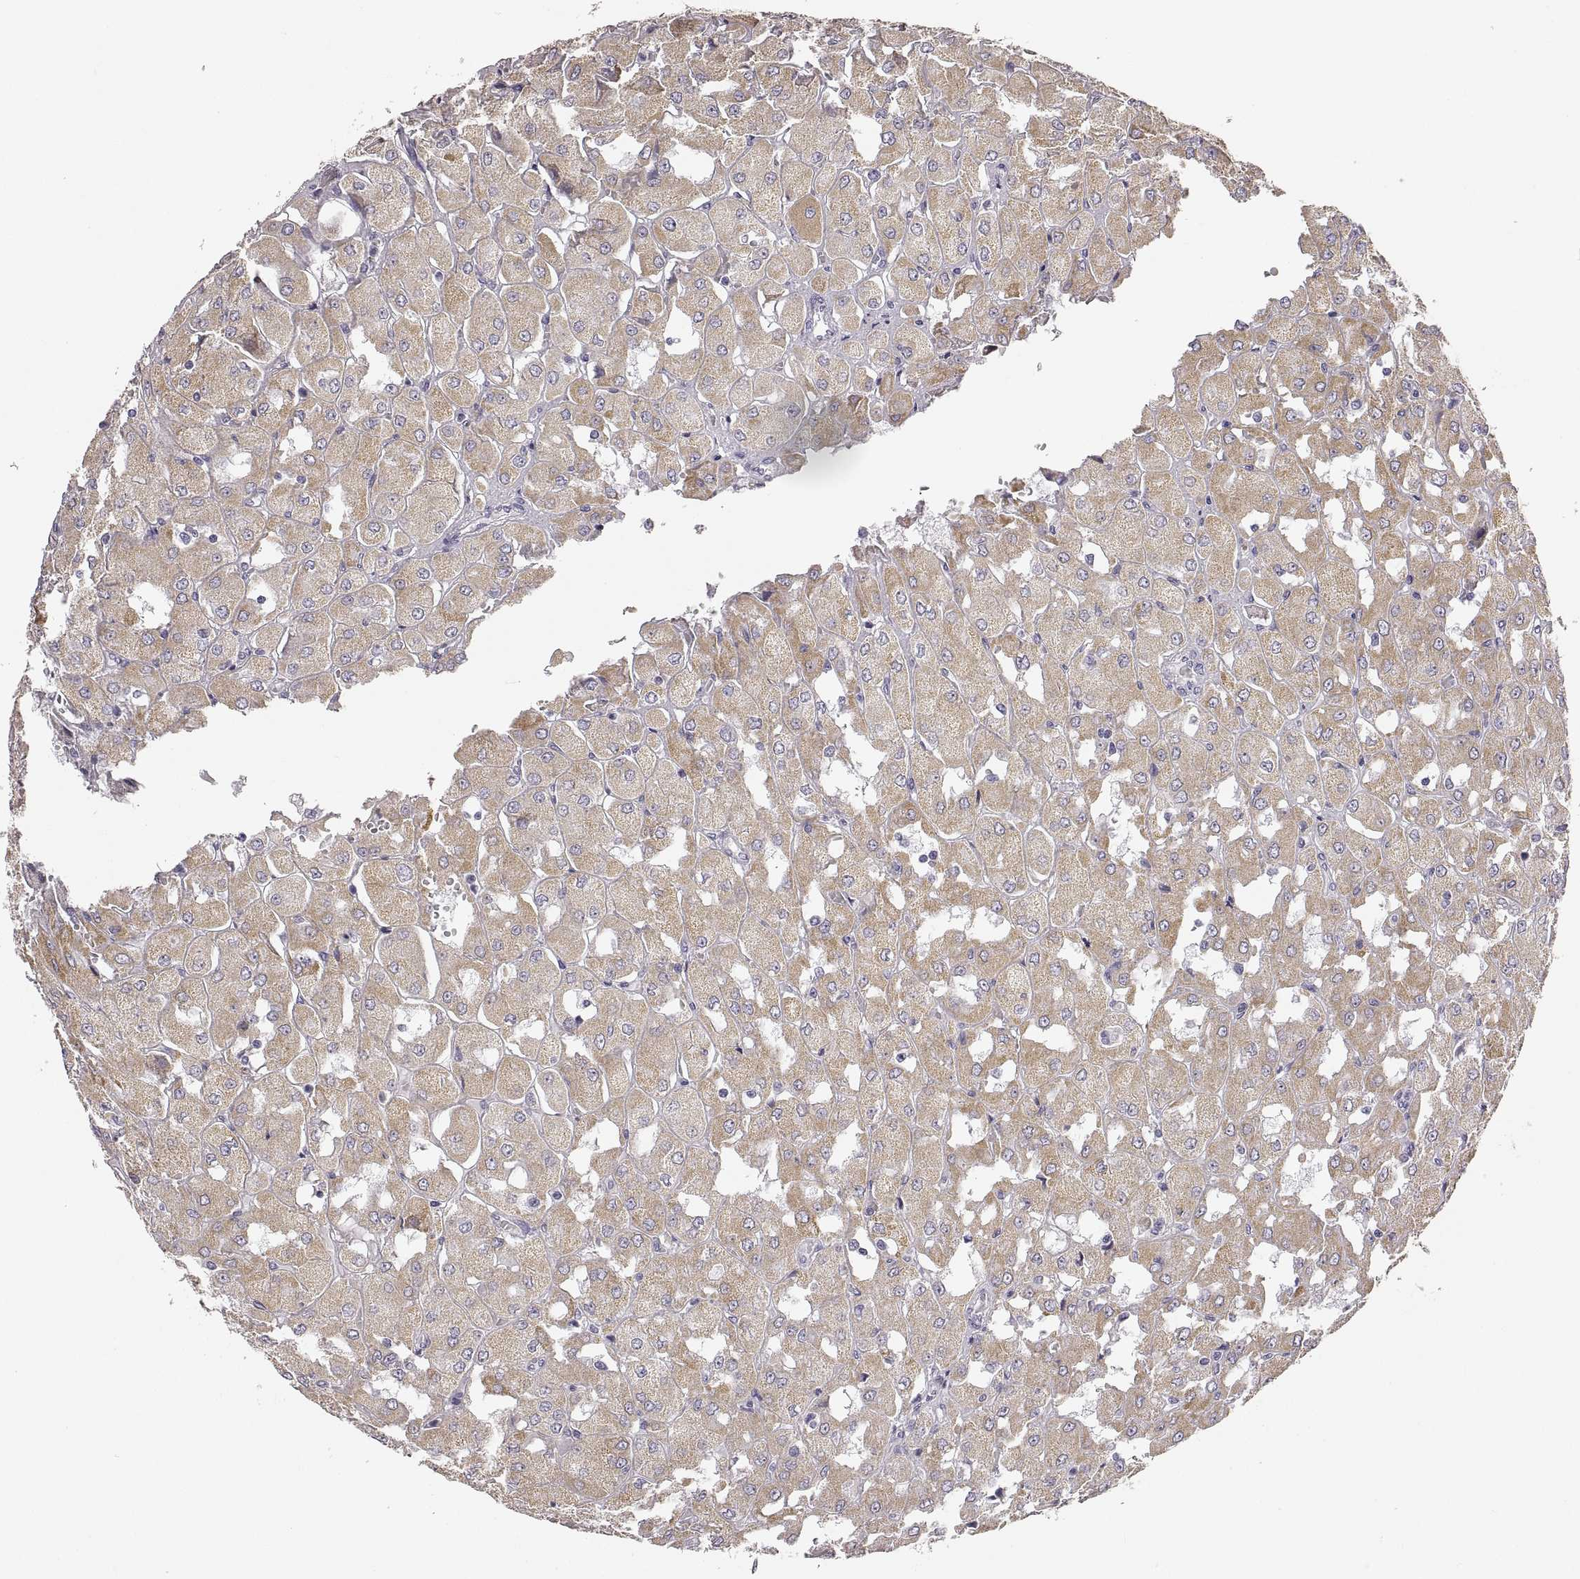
{"staining": {"intensity": "weak", "quantity": ">75%", "location": "cytoplasmic/membranous"}, "tissue": "renal cancer", "cell_type": "Tumor cells", "image_type": "cancer", "snomed": [{"axis": "morphology", "description": "Adenocarcinoma, NOS"}, {"axis": "topography", "description": "Kidney"}], "caption": "The histopathology image shows staining of renal cancer, revealing weak cytoplasmic/membranous protein positivity (brown color) within tumor cells.", "gene": "RDH13", "patient": {"sex": "male", "age": 72}}